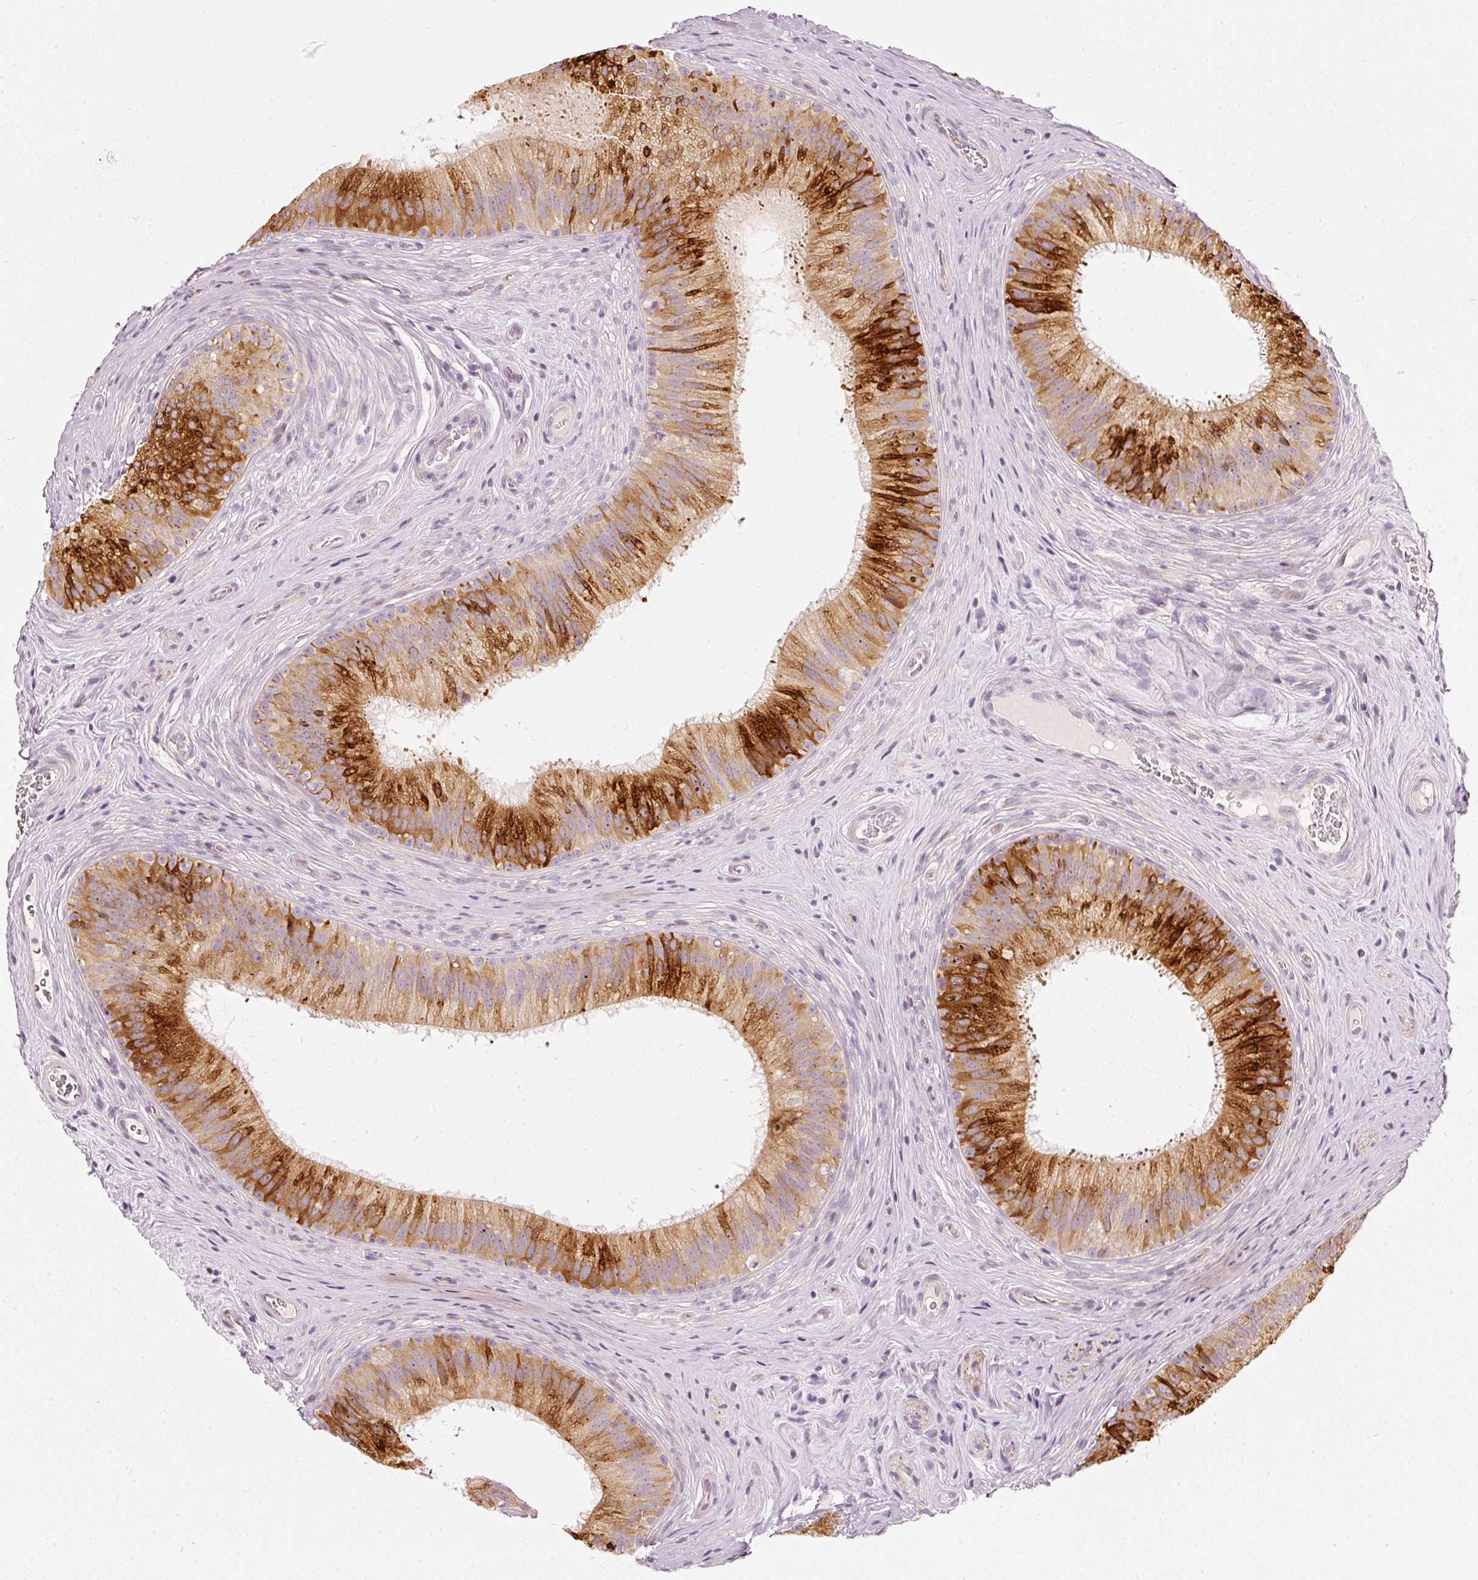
{"staining": {"intensity": "strong", "quantity": ">75%", "location": "cytoplasmic/membranous"}, "tissue": "epididymis", "cell_type": "Glandular cells", "image_type": "normal", "snomed": [{"axis": "morphology", "description": "Normal tissue, NOS"}, {"axis": "topography", "description": "Epididymis"}], "caption": "An immunohistochemistry (IHC) image of benign tissue is shown. Protein staining in brown shows strong cytoplasmic/membranous positivity in epididymis within glandular cells.", "gene": "SLC20A1", "patient": {"sex": "male", "age": 24}}